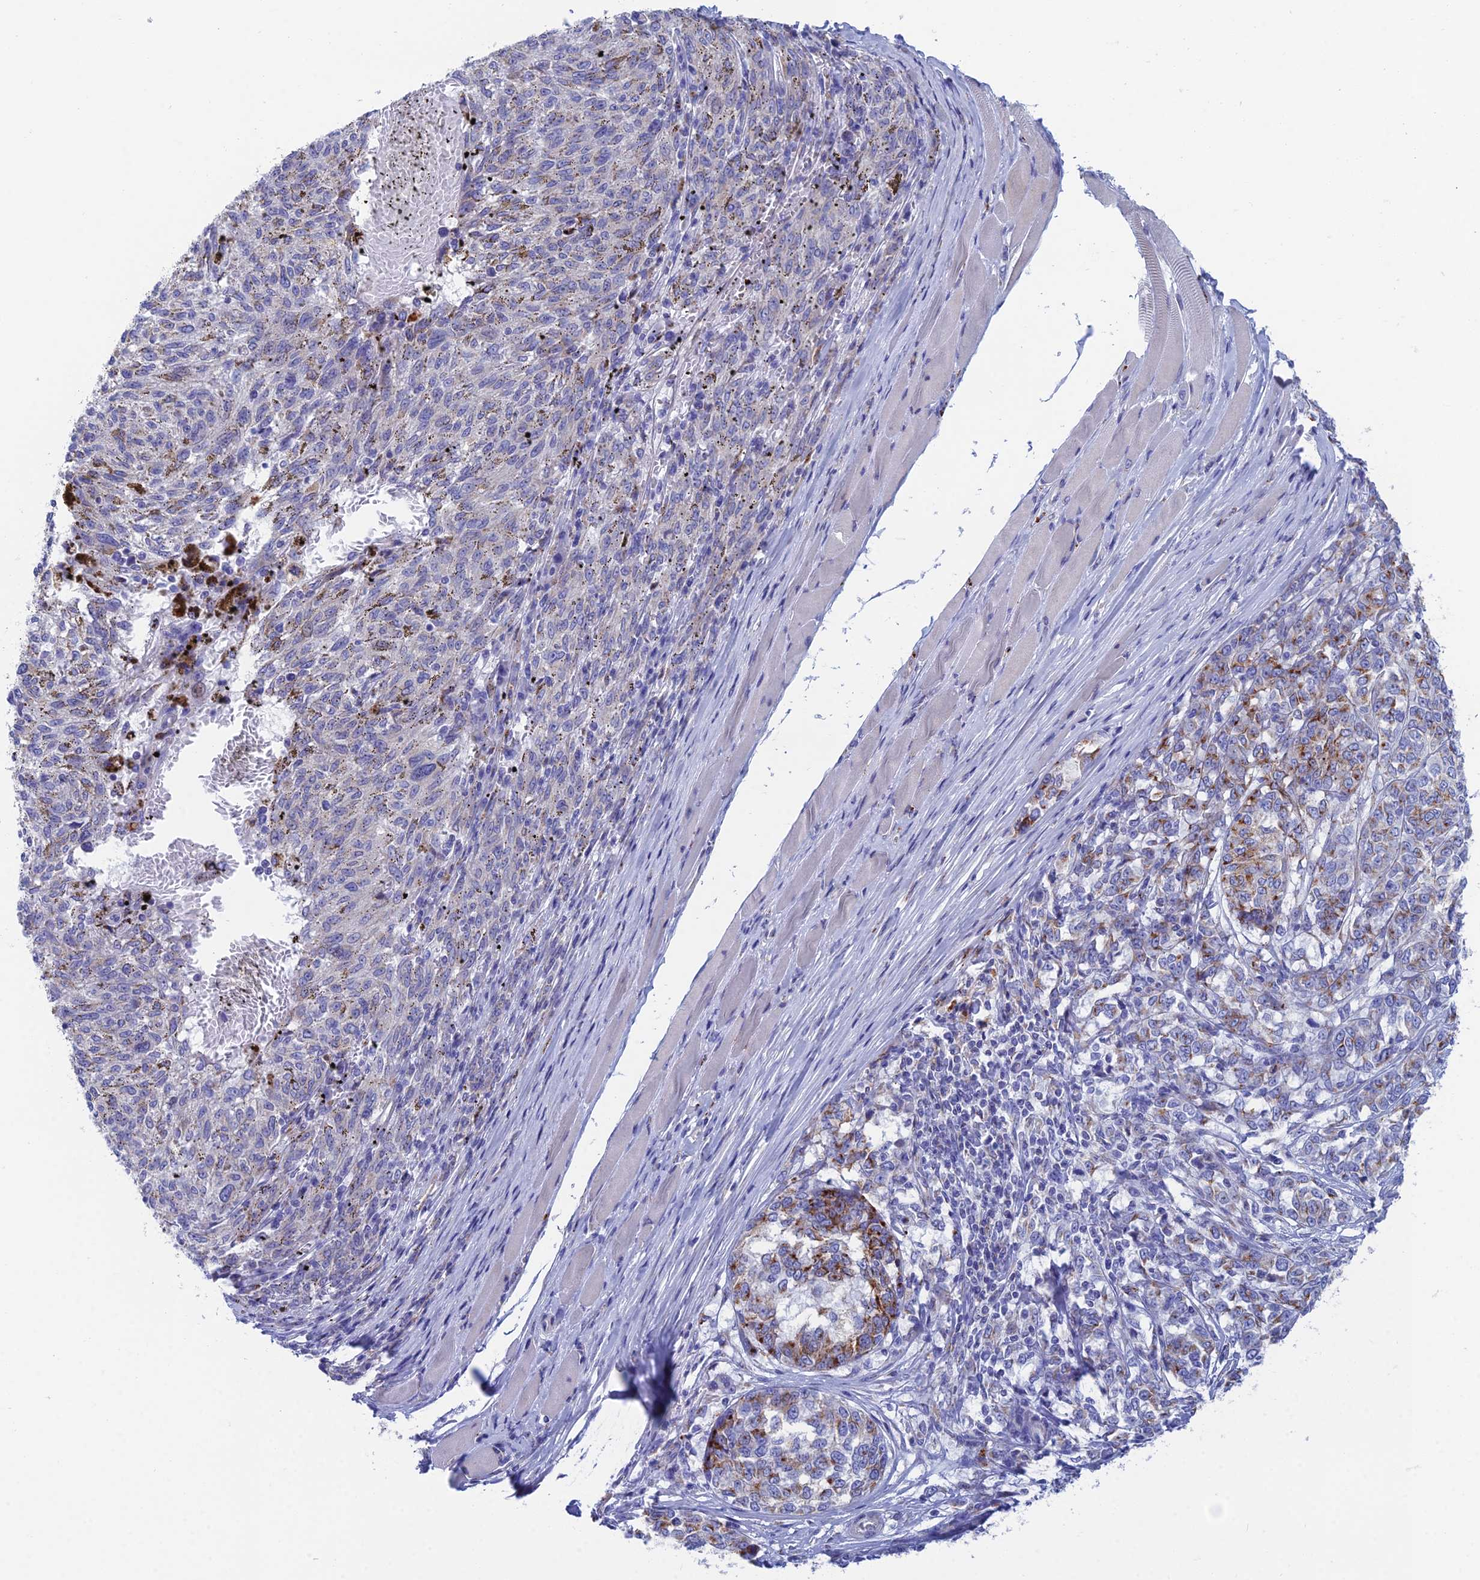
{"staining": {"intensity": "strong", "quantity": "<25%", "location": "cytoplasmic/membranous"}, "tissue": "melanoma", "cell_type": "Tumor cells", "image_type": "cancer", "snomed": [{"axis": "morphology", "description": "Malignant melanoma, NOS"}, {"axis": "topography", "description": "Skin"}], "caption": "Strong cytoplasmic/membranous staining is present in approximately <25% of tumor cells in melanoma. (Stains: DAB (3,3'-diaminobenzidine) in brown, nuclei in blue, Microscopy: brightfield microscopy at high magnification).", "gene": "CFAP210", "patient": {"sex": "female", "age": 72}}